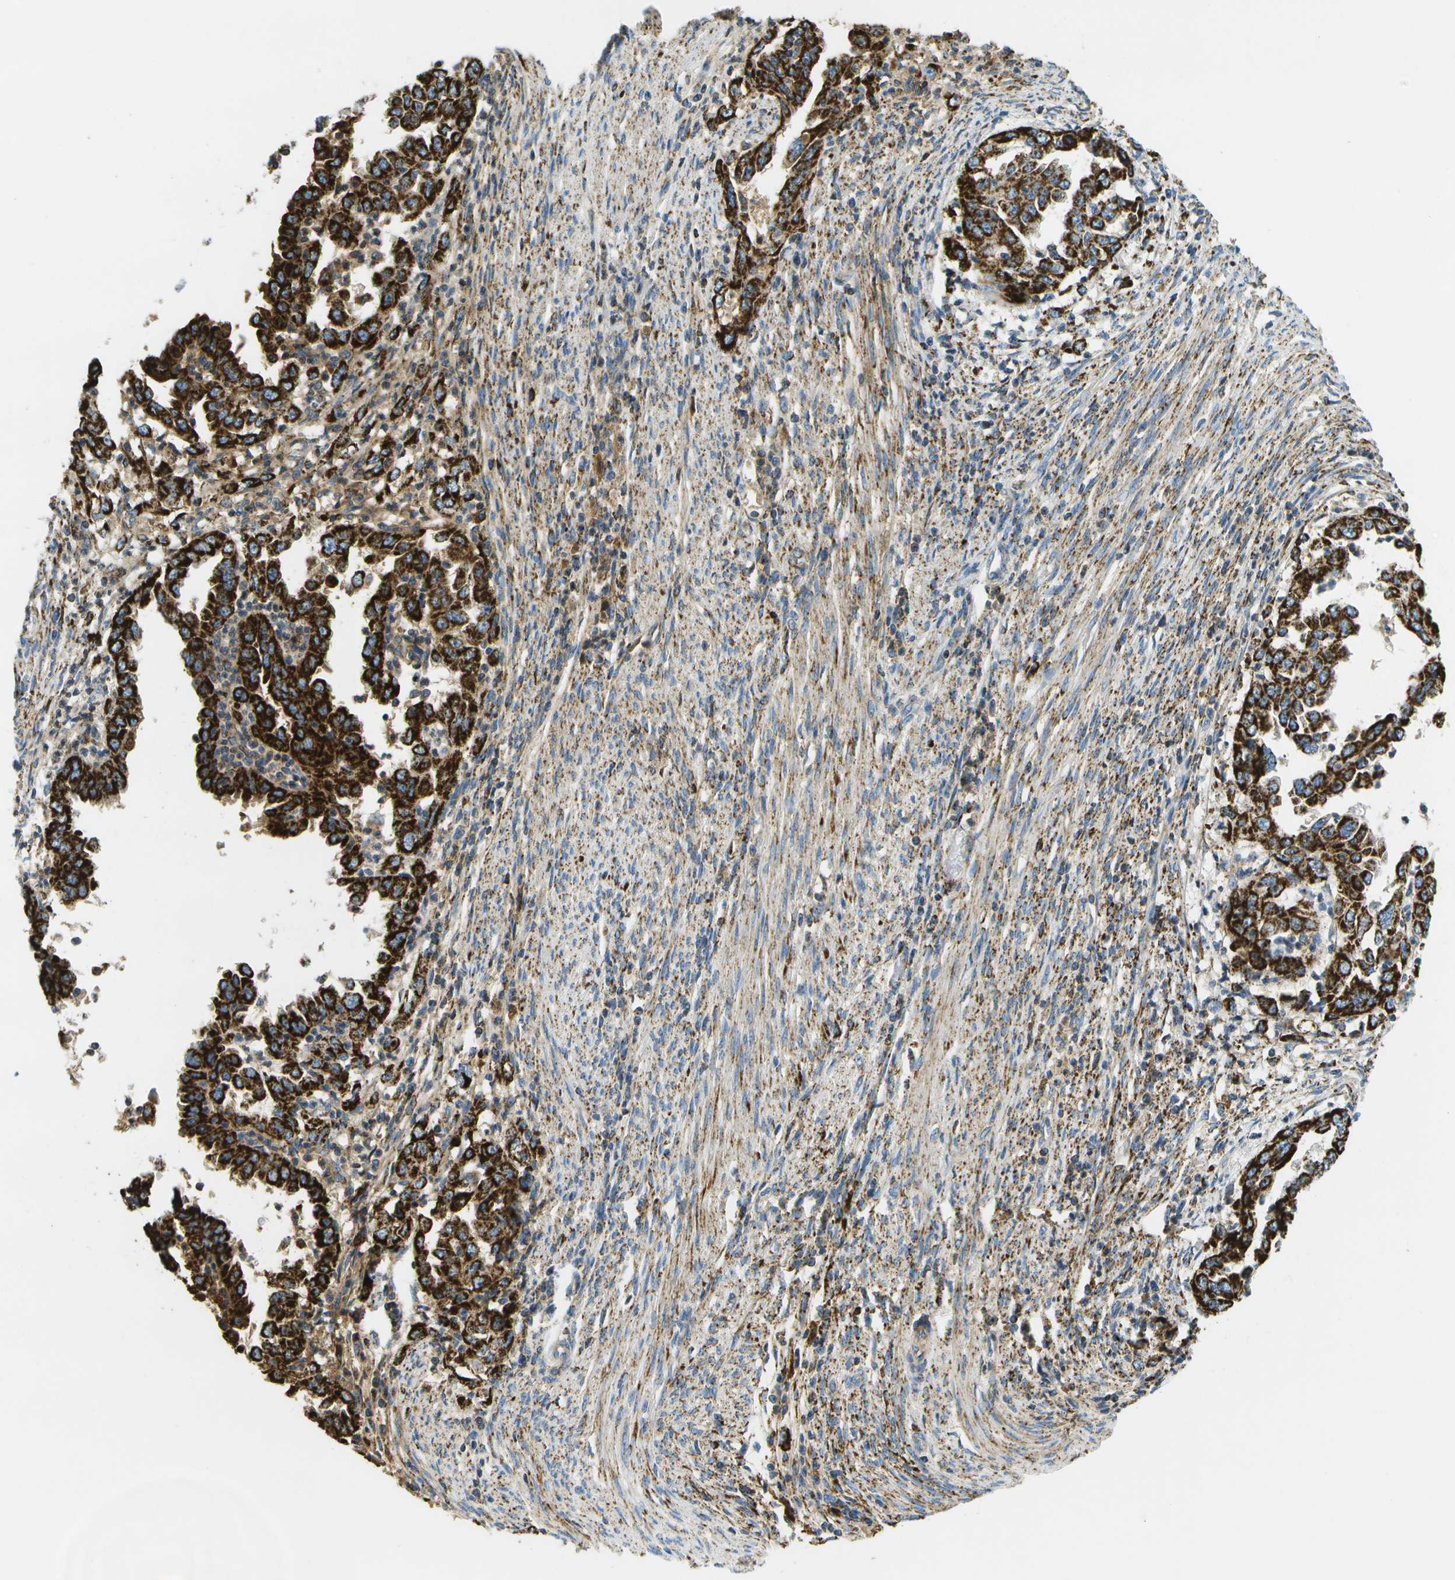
{"staining": {"intensity": "strong", "quantity": ">75%", "location": "cytoplasmic/membranous"}, "tissue": "endometrial cancer", "cell_type": "Tumor cells", "image_type": "cancer", "snomed": [{"axis": "morphology", "description": "Adenocarcinoma, NOS"}, {"axis": "topography", "description": "Endometrium"}], "caption": "Immunohistochemical staining of human adenocarcinoma (endometrial) displays high levels of strong cytoplasmic/membranous expression in approximately >75% of tumor cells.", "gene": "HLCS", "patient": {"sex": "female", "age": 85}}